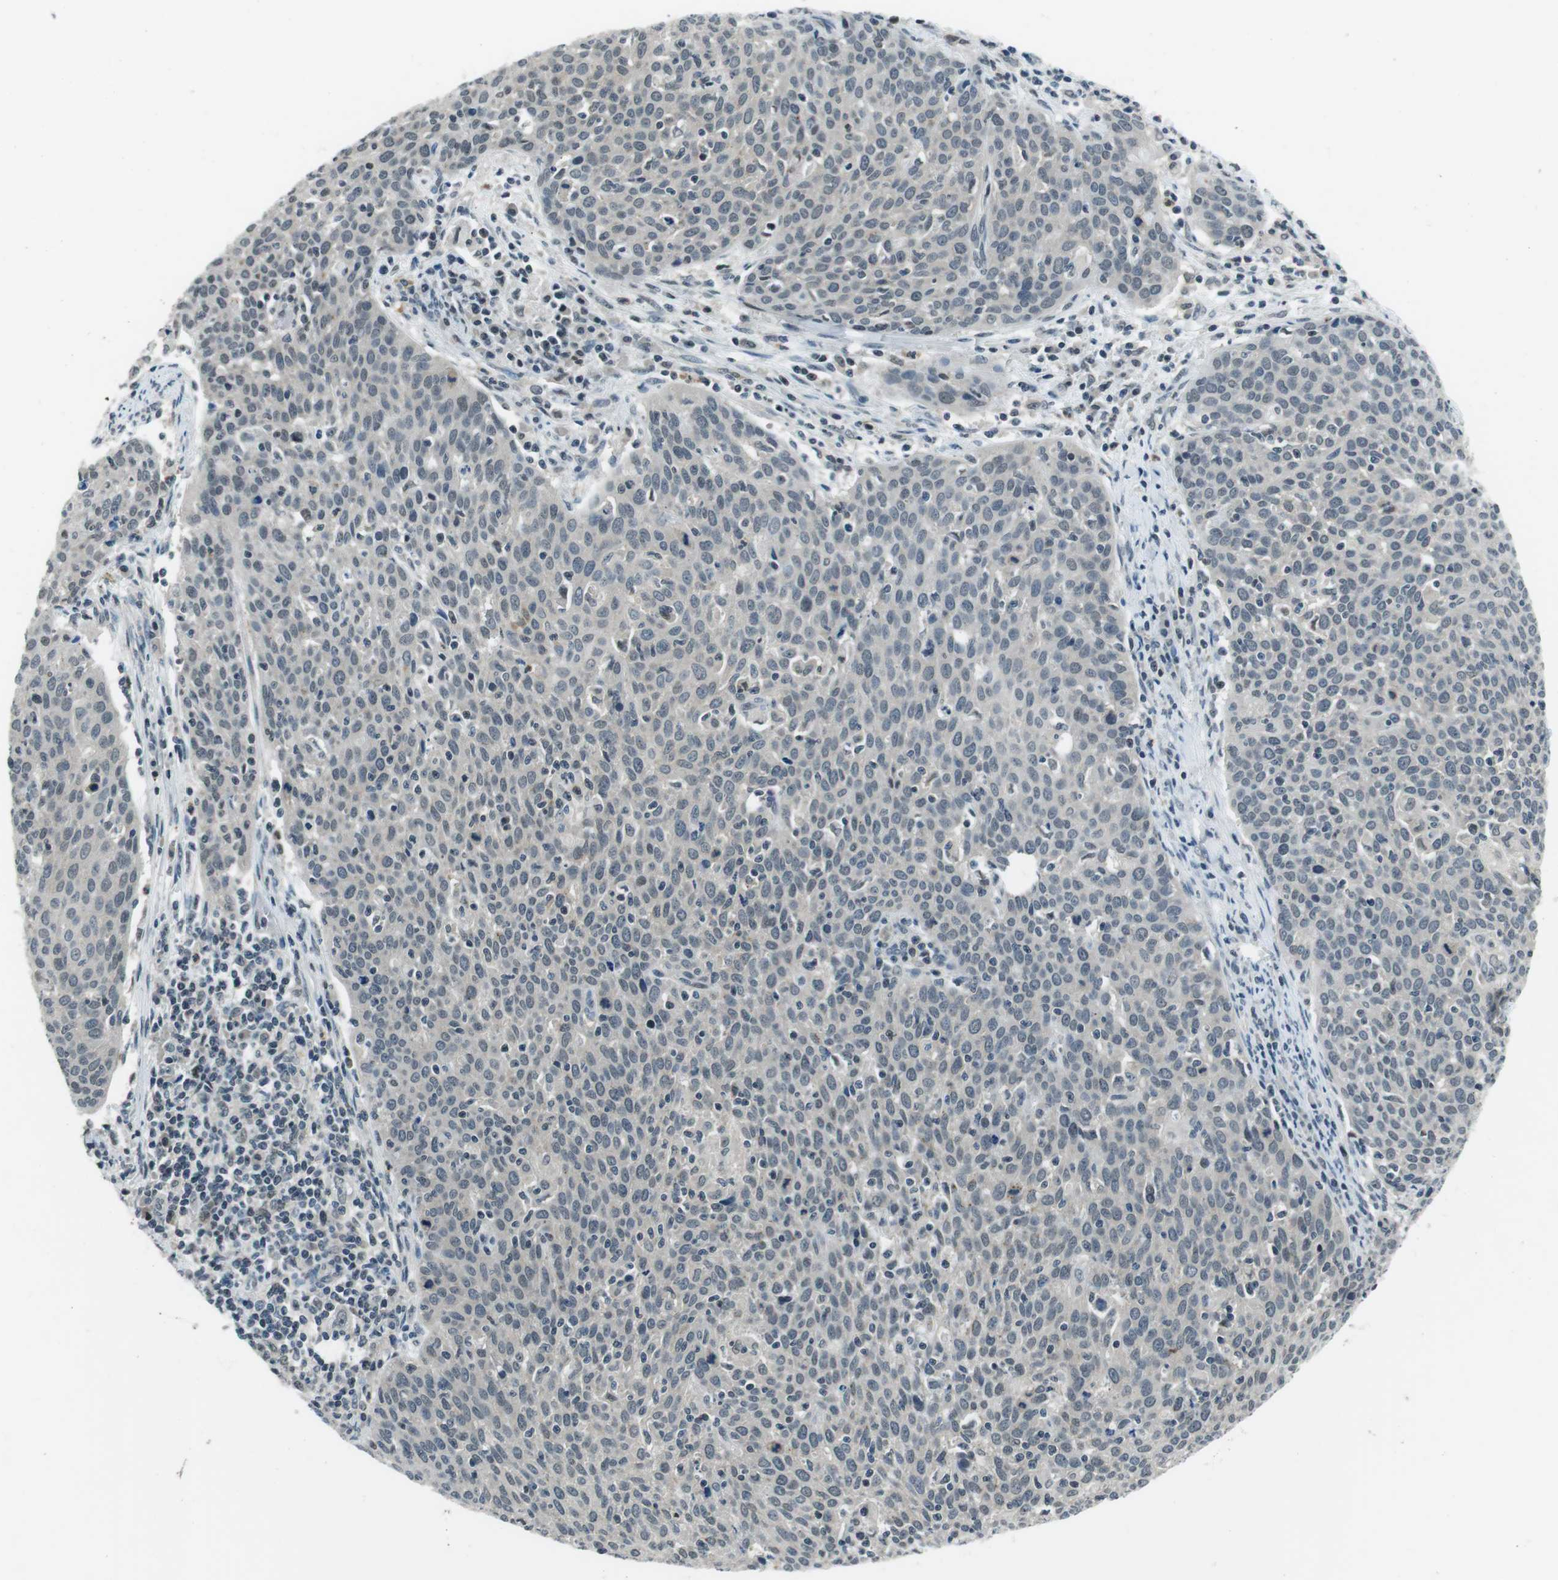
{"staining": {"intensity": "negative", "quantity": "none", "location": "none"}, "tissue": "cervical cancer", "cell_type": "Tumor cells", "image_type": "cancer", "snomed": [{"axis": "morphology", "description": "Squamous cell carcinoma, NOS"}, {"axis": "topography", "description": "Cervix"}], "caption": "Immunohistochemistry of cervical cancer reveals no expression in tumor cells.", "gene": "NEK4", "patient": {"sex": "female", "age": 38}}